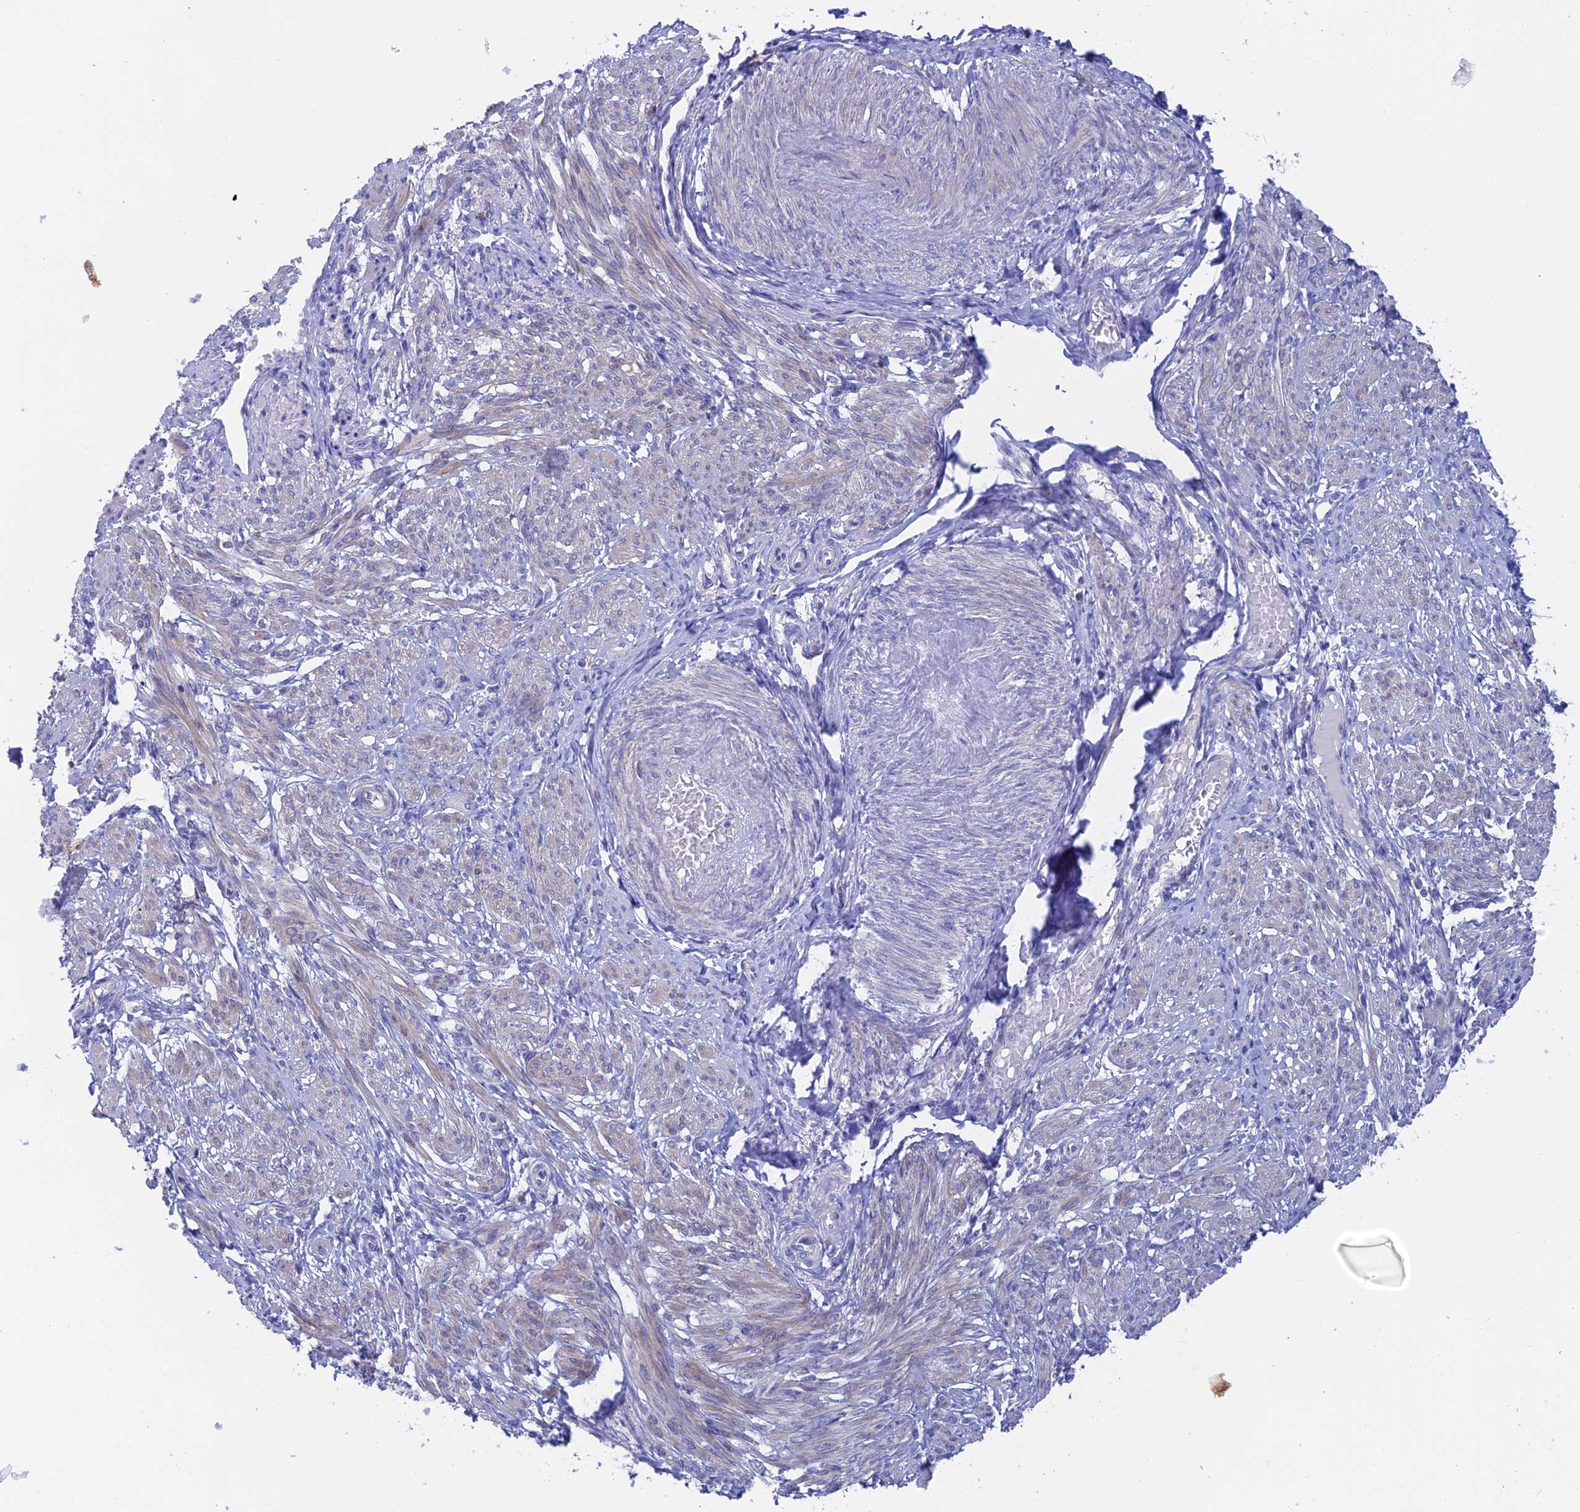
{"staining": {"intensity": "weak", "quantity": "25%-75%", "location": "cytoplasmic/membranous"}, "tissue": "smooth muscle", "cell_type": "Smooth muscle cells", "image_type": "normal", "snomed": [{"axis": "morphology", "description": "Normal tissue, NOS"}, {"axis": "topography", "description": "Smooth muscle"}], "caption": "Brown immunohistochemical staining in normal human smooth muscle demonstrates weak cytoplasmic/membranous positivity in about 25%-75% of smooth muscle cells.", "gene": "GLB1L", "patient": {"sex": "female", "age": 39}}